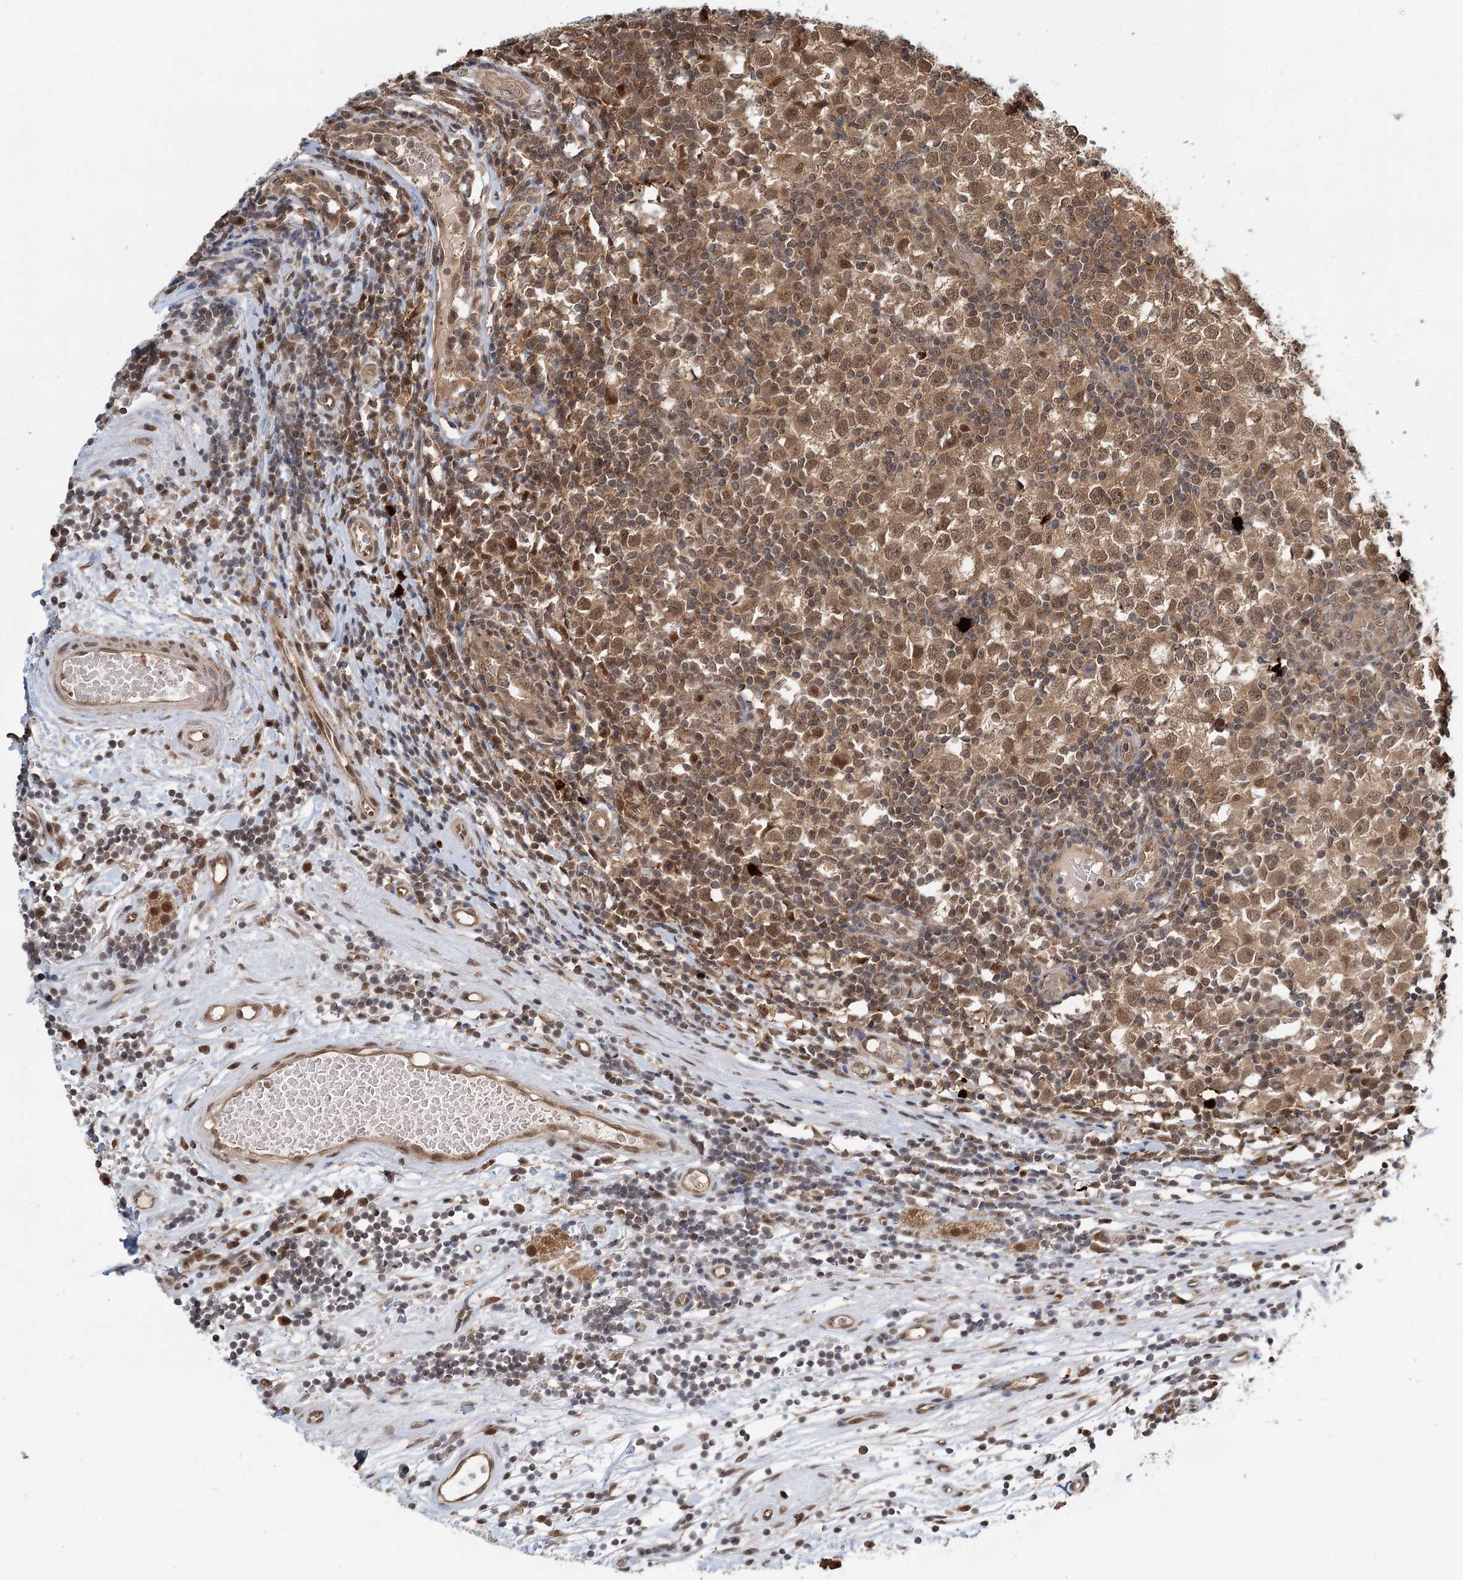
{"staining": {"intensity": "moderate", "quantity": ">75%", "location": "cytoplasmic/membranous,nuclear"}, "tissue": "testis cancer", "cell_type": "Tumor cells", "image_type": "cancer", "snomed": [{"axis": "morphology", "description": "Seminoma, NOS"}, {"axis": "topography", "description": "Testis"}], "caption": "This micrograph exhibits IHC staining of human seminoma (testis), with medium moderate cytoplasmic/membranous and nuclear staining in approximately >75% of tumor cells.", "gene": "N6AMT1", "patient": {"sex": "male", "age": 65}}